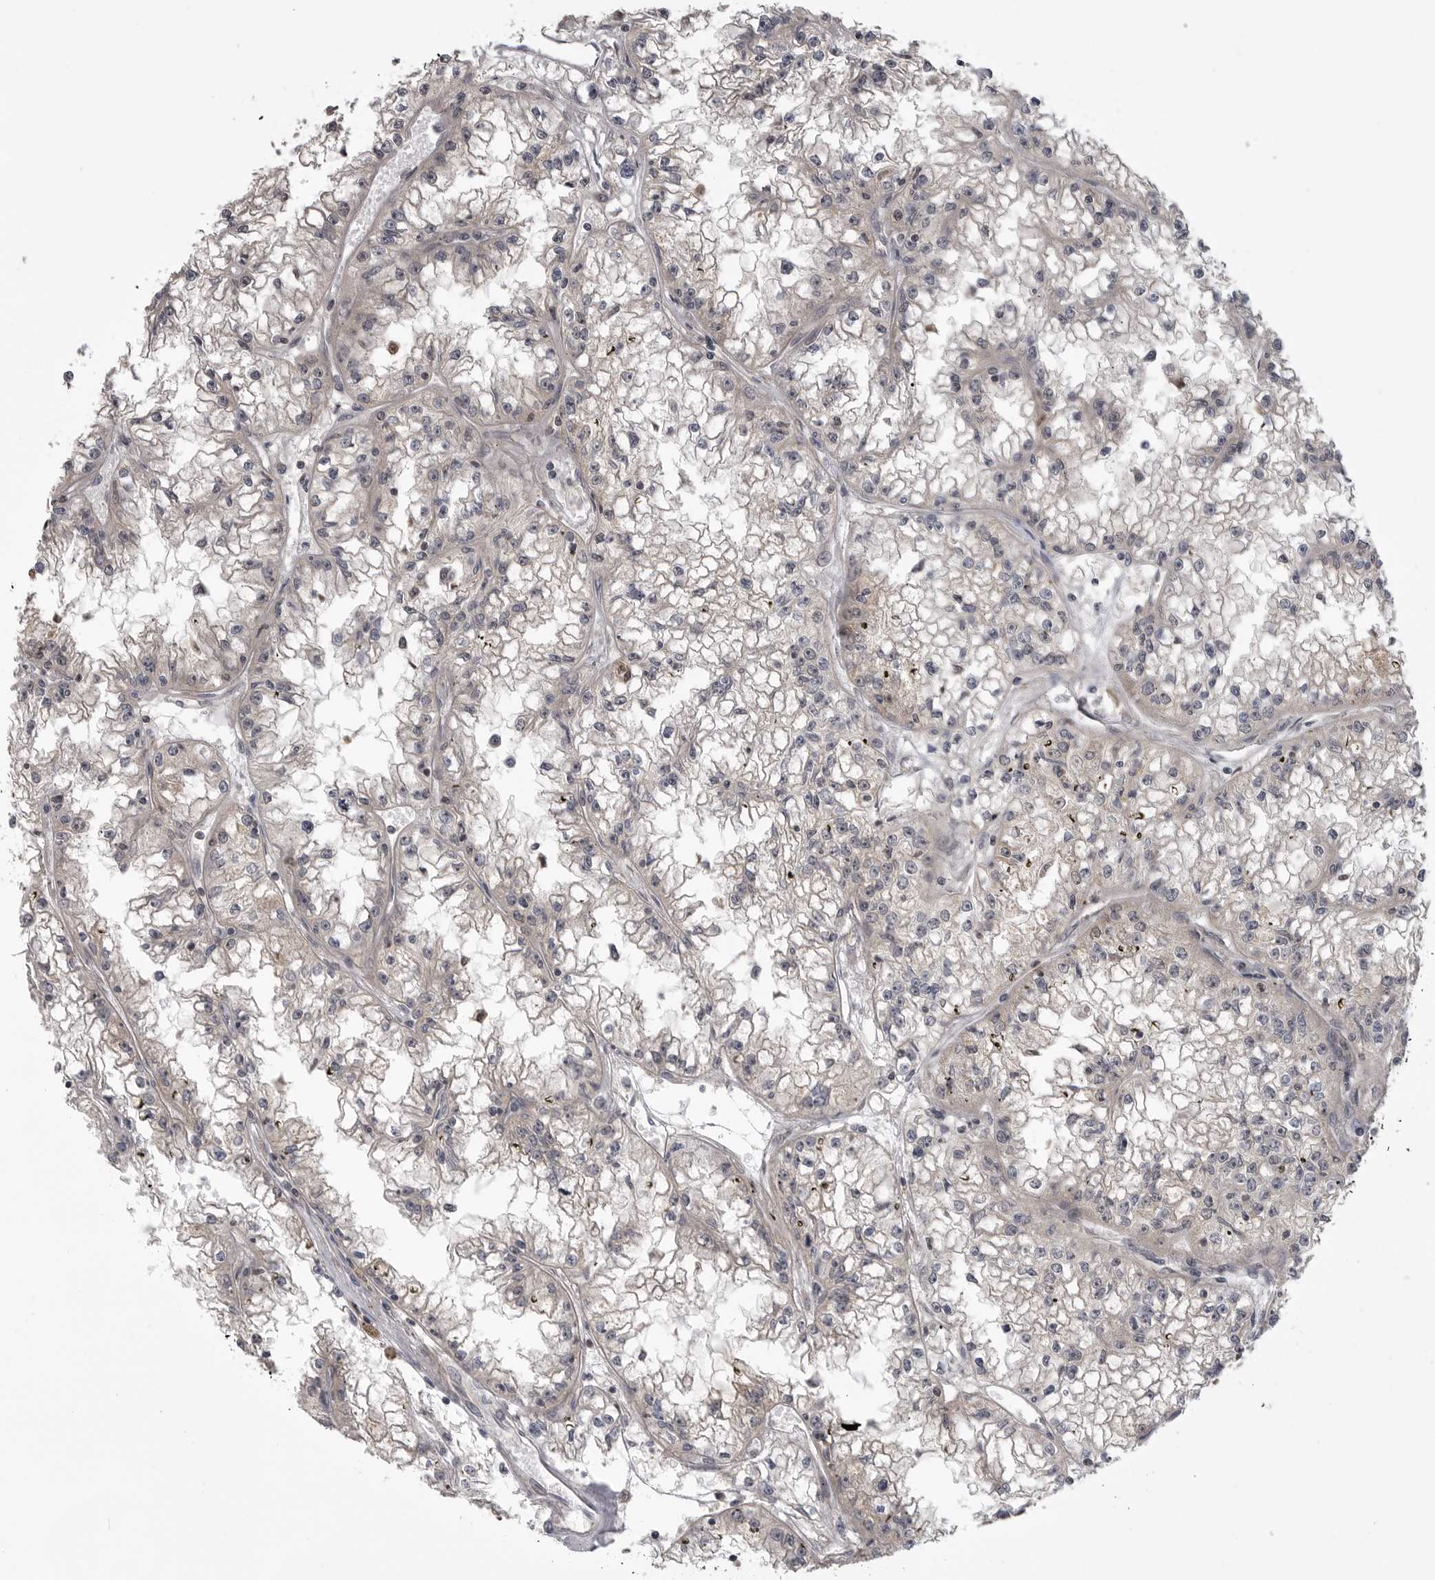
{"staining": {"intensity": "negative", "quantity": "none", "location": "none"}, "tissue": "renal cancer", "cell_type": "Tumor cells", "image_type": "cancer", "snomed": [{"axis": "morphology", "description": "Adenocarcinoma, NOS"}, {"axis": "topography", "description": "Kidney"}], "caption": "Immunohistochemical staining of adenocarcinoma (renal) displays no significant positivity in tumor cells.", "gene": "MAPK13", "patient": {"sex": "male", "age": 56}}